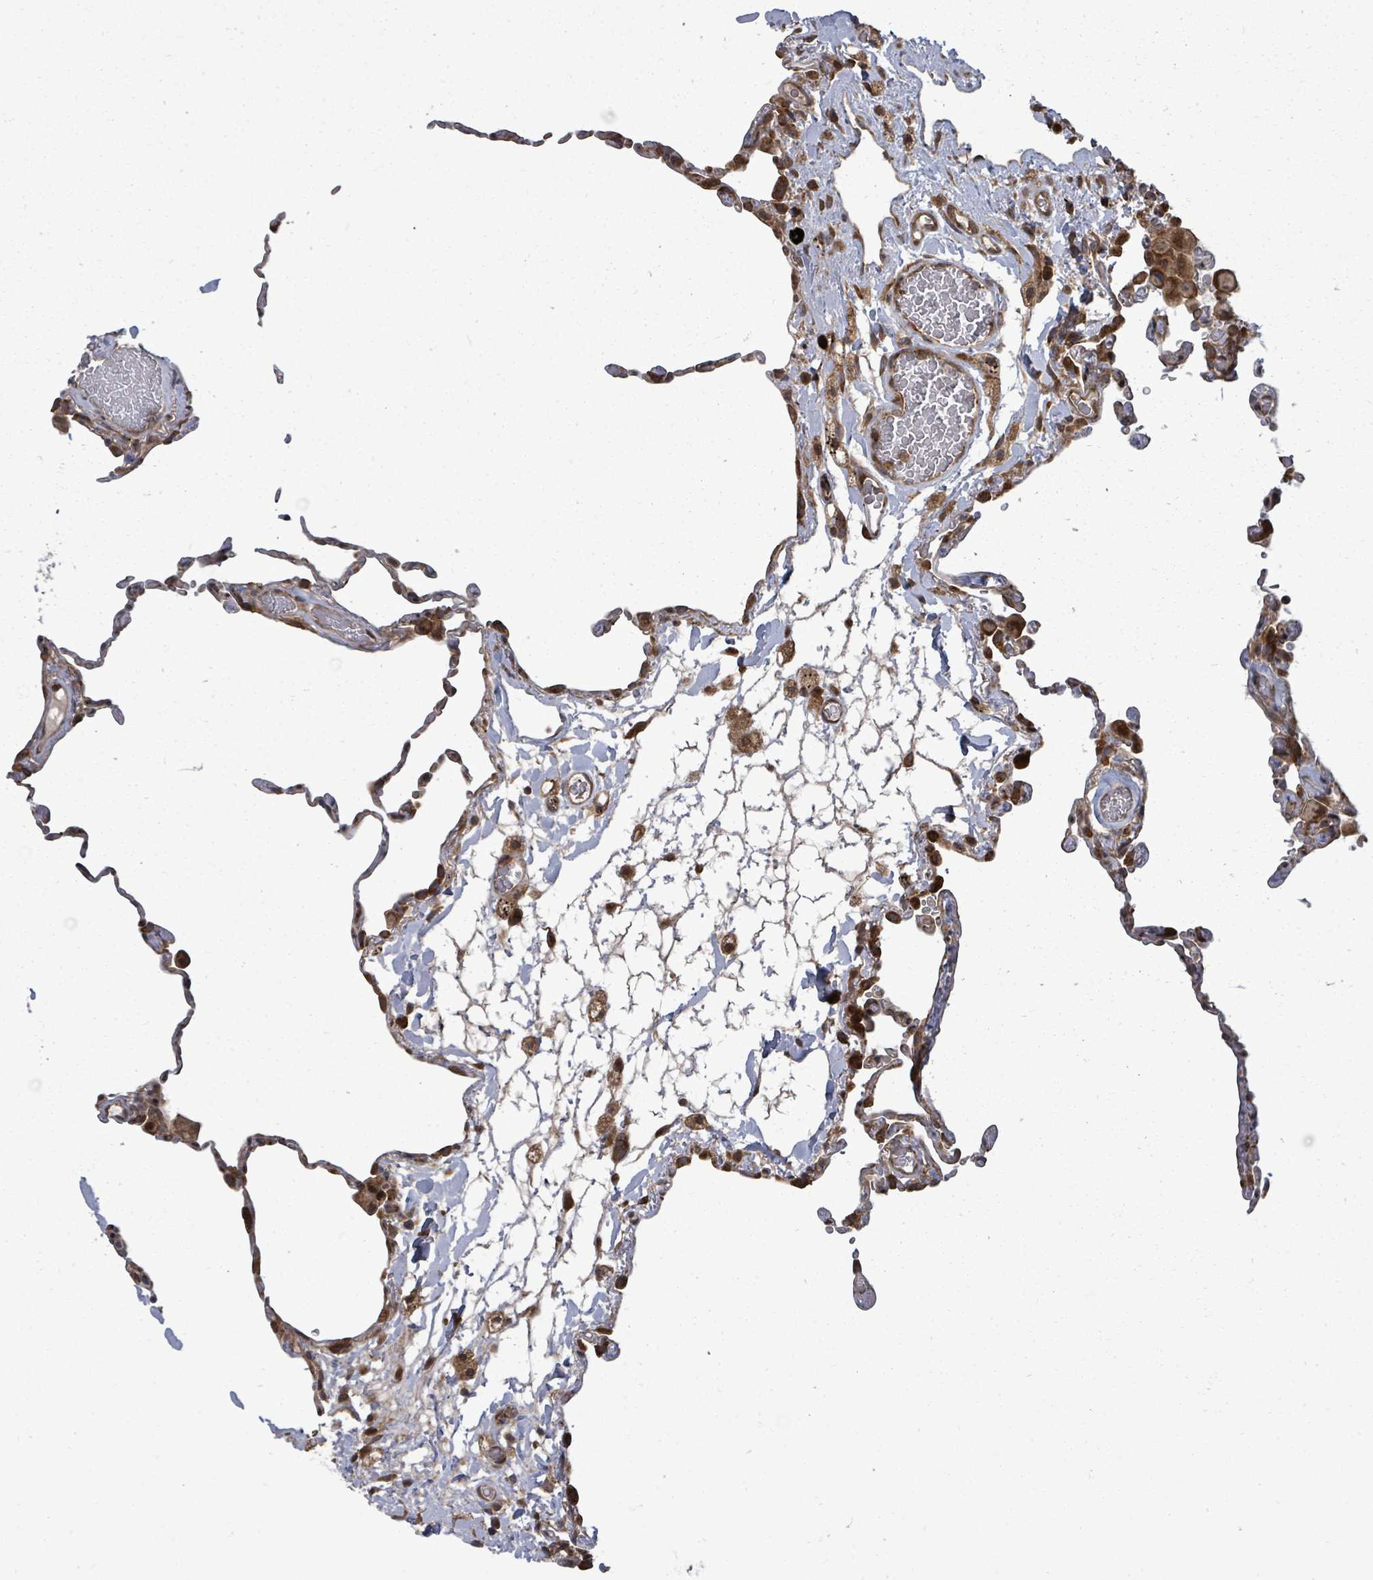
{"staining": {"intensity": "strong", "quantity": "<25%", "location": "cytoplasmic/membranous"}, "tissue": "lung", "cell_type": "Alveolar cells", "image_type": "normal", "snomed": [{"axis": "morphology", "description": "Normal tissue, NOS"}, {"axis": "topography", "description": "Lung"}], "caption": "Immunohistochemistry (IHC) histopathology image of normal lung stained for a protein (brown), which reveals medium levels of strong cytoplasmic/membranous staining in approximately <25% of alveolar cells.", "gene": "EIF3CL", "patient": {"sex": "female", "age": 57}}